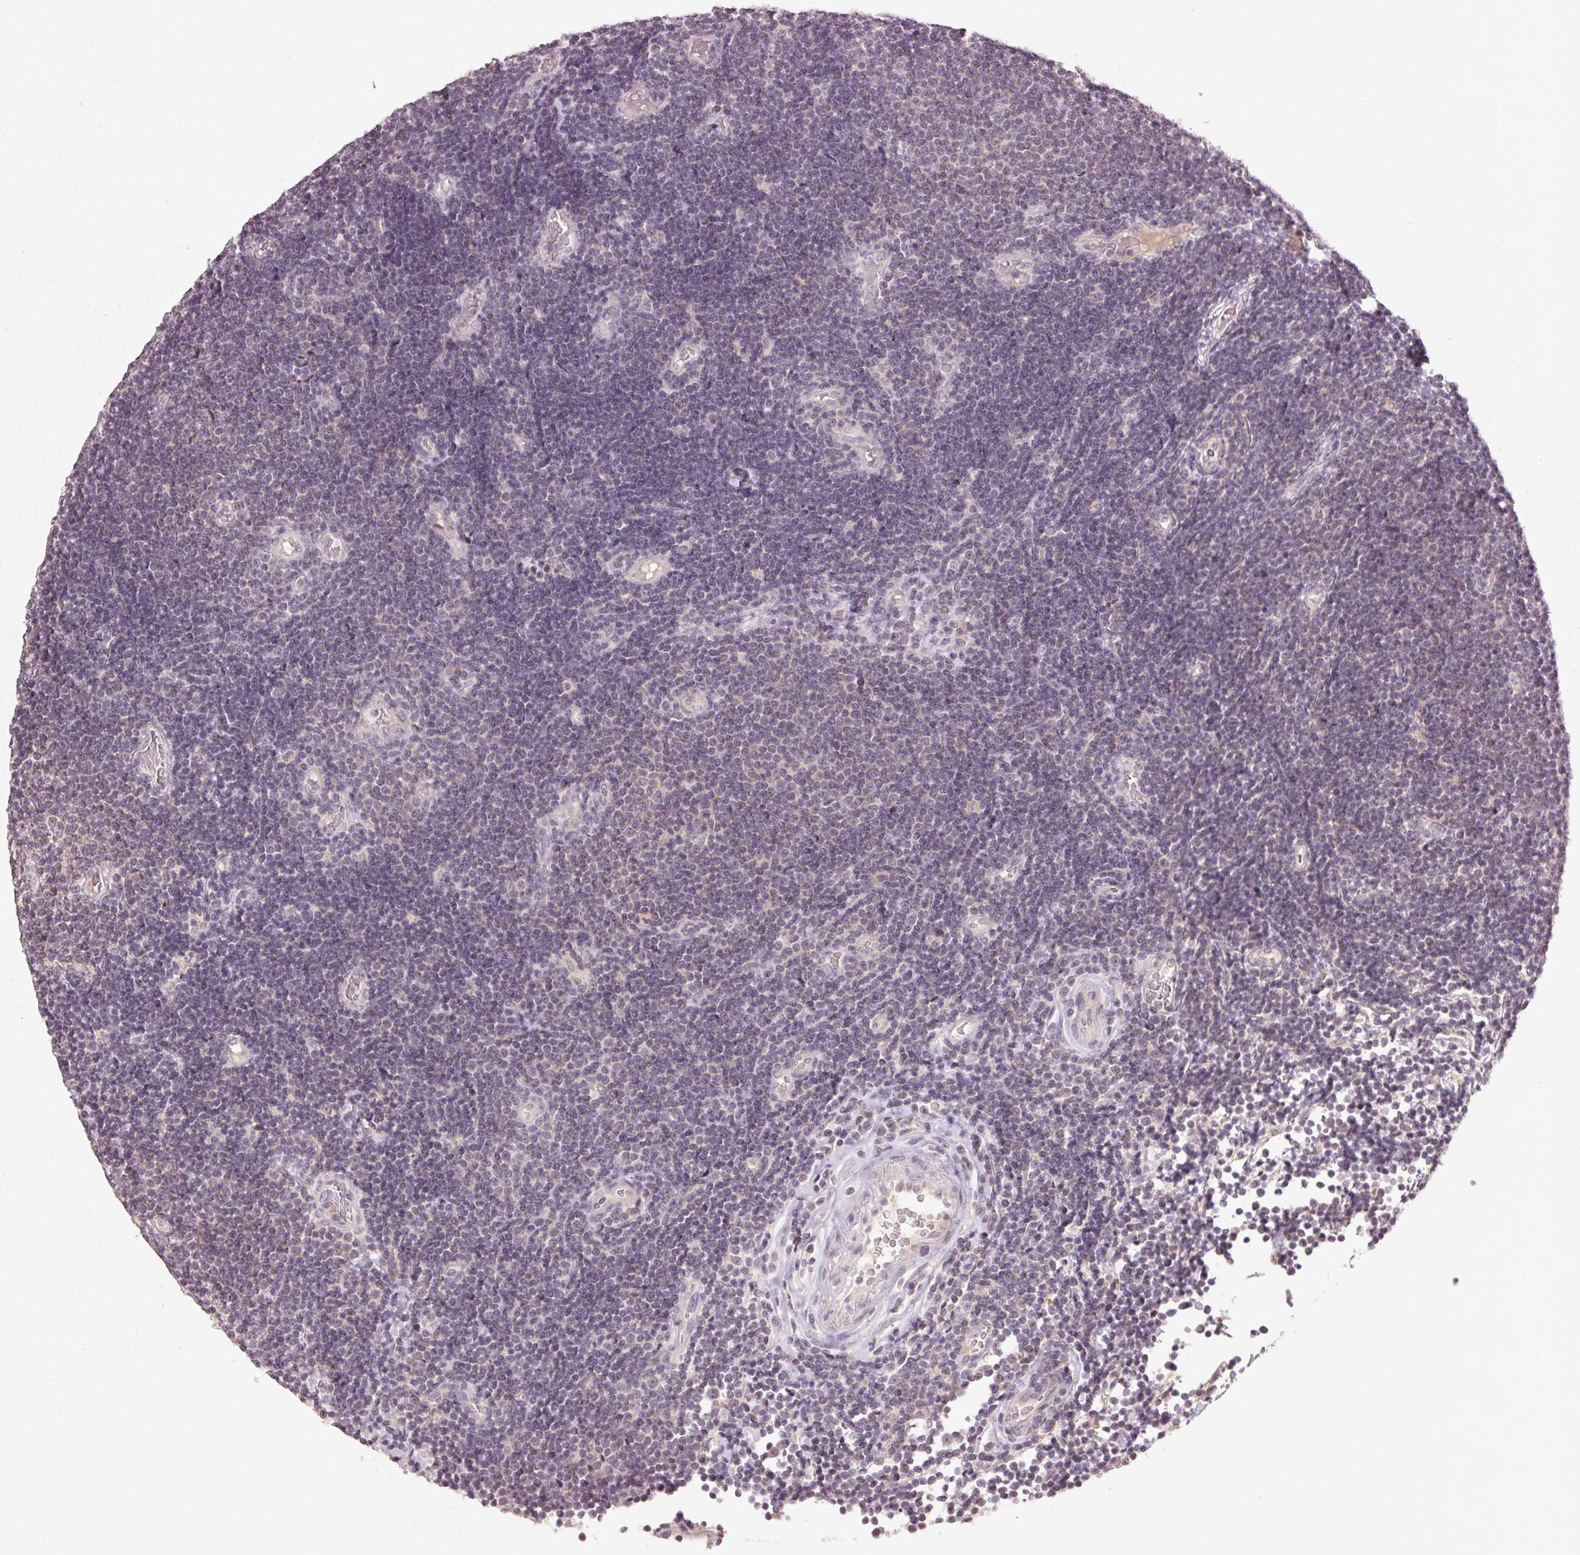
{"staining": {"intensity": "negative", "quantity": "none", "location": "none"}, "tissue": "lymphoma", "cell_type": "Tumor cells", "image_type": "cancer", "snomed": [{"axis": "morphology", "description": "Malignant lymphoma, non-Hodgkin's type, Low grade"}, {"axis": "topography", "description": "Brain"}], "caption": "Malignant lymphoma, non-Hodgkin's type (low-grade) was stained to show a protein in brown. There is no significant staining in tumor cells.", "gene": "KLRC3", "patient": {"sex": "female", "age": 66}}